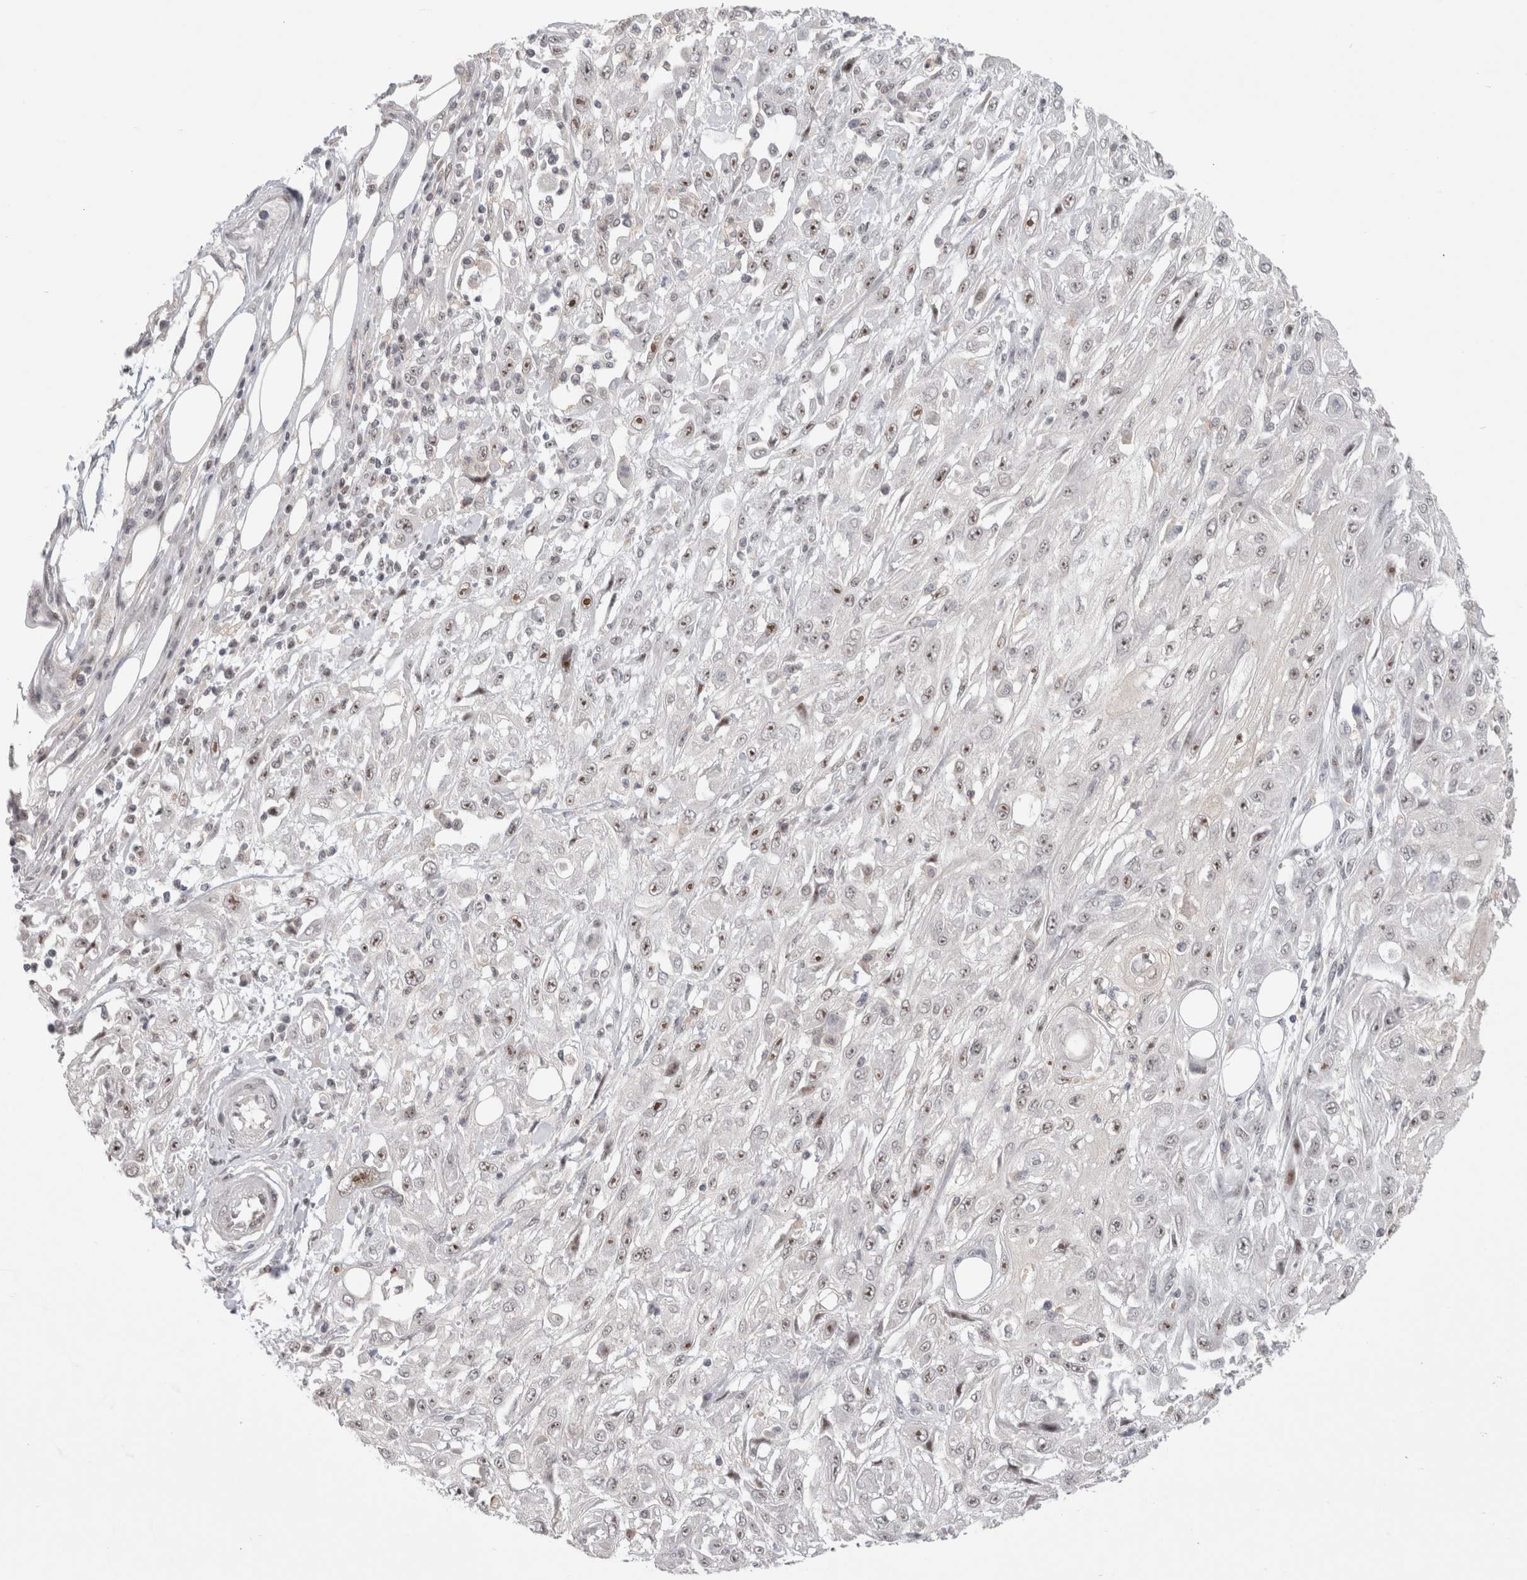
{"staining": {"intensity": "moderate", "quantity": ">75%", "location": "nuclear"}, "tissue": "skin cancer", "cell_type": "Tumor cells", "image_type": "cancer", "snomed": [{"axis": "morphology", "description": "Squamous cell carcinoma, NOS"}, {"axis": "morphology", "description": "Squamous cell carcinoma, metastatic, NOS"}, {"axis": "topography", "description": "Skin"}, {"axis": "topography", "description": "Lymph node"}], "caption": "Immunohistochemical staining of human skin squamous cell carcinoma reveals moderate nuclear protein expression in about >75% of tumor cells. (DAB (3,3'-diaminobenzidine) = brown stain, brightfield microscopy at high magnification).", "gene": "SENP6", "patient": {"sex": "male", "age": 75}}